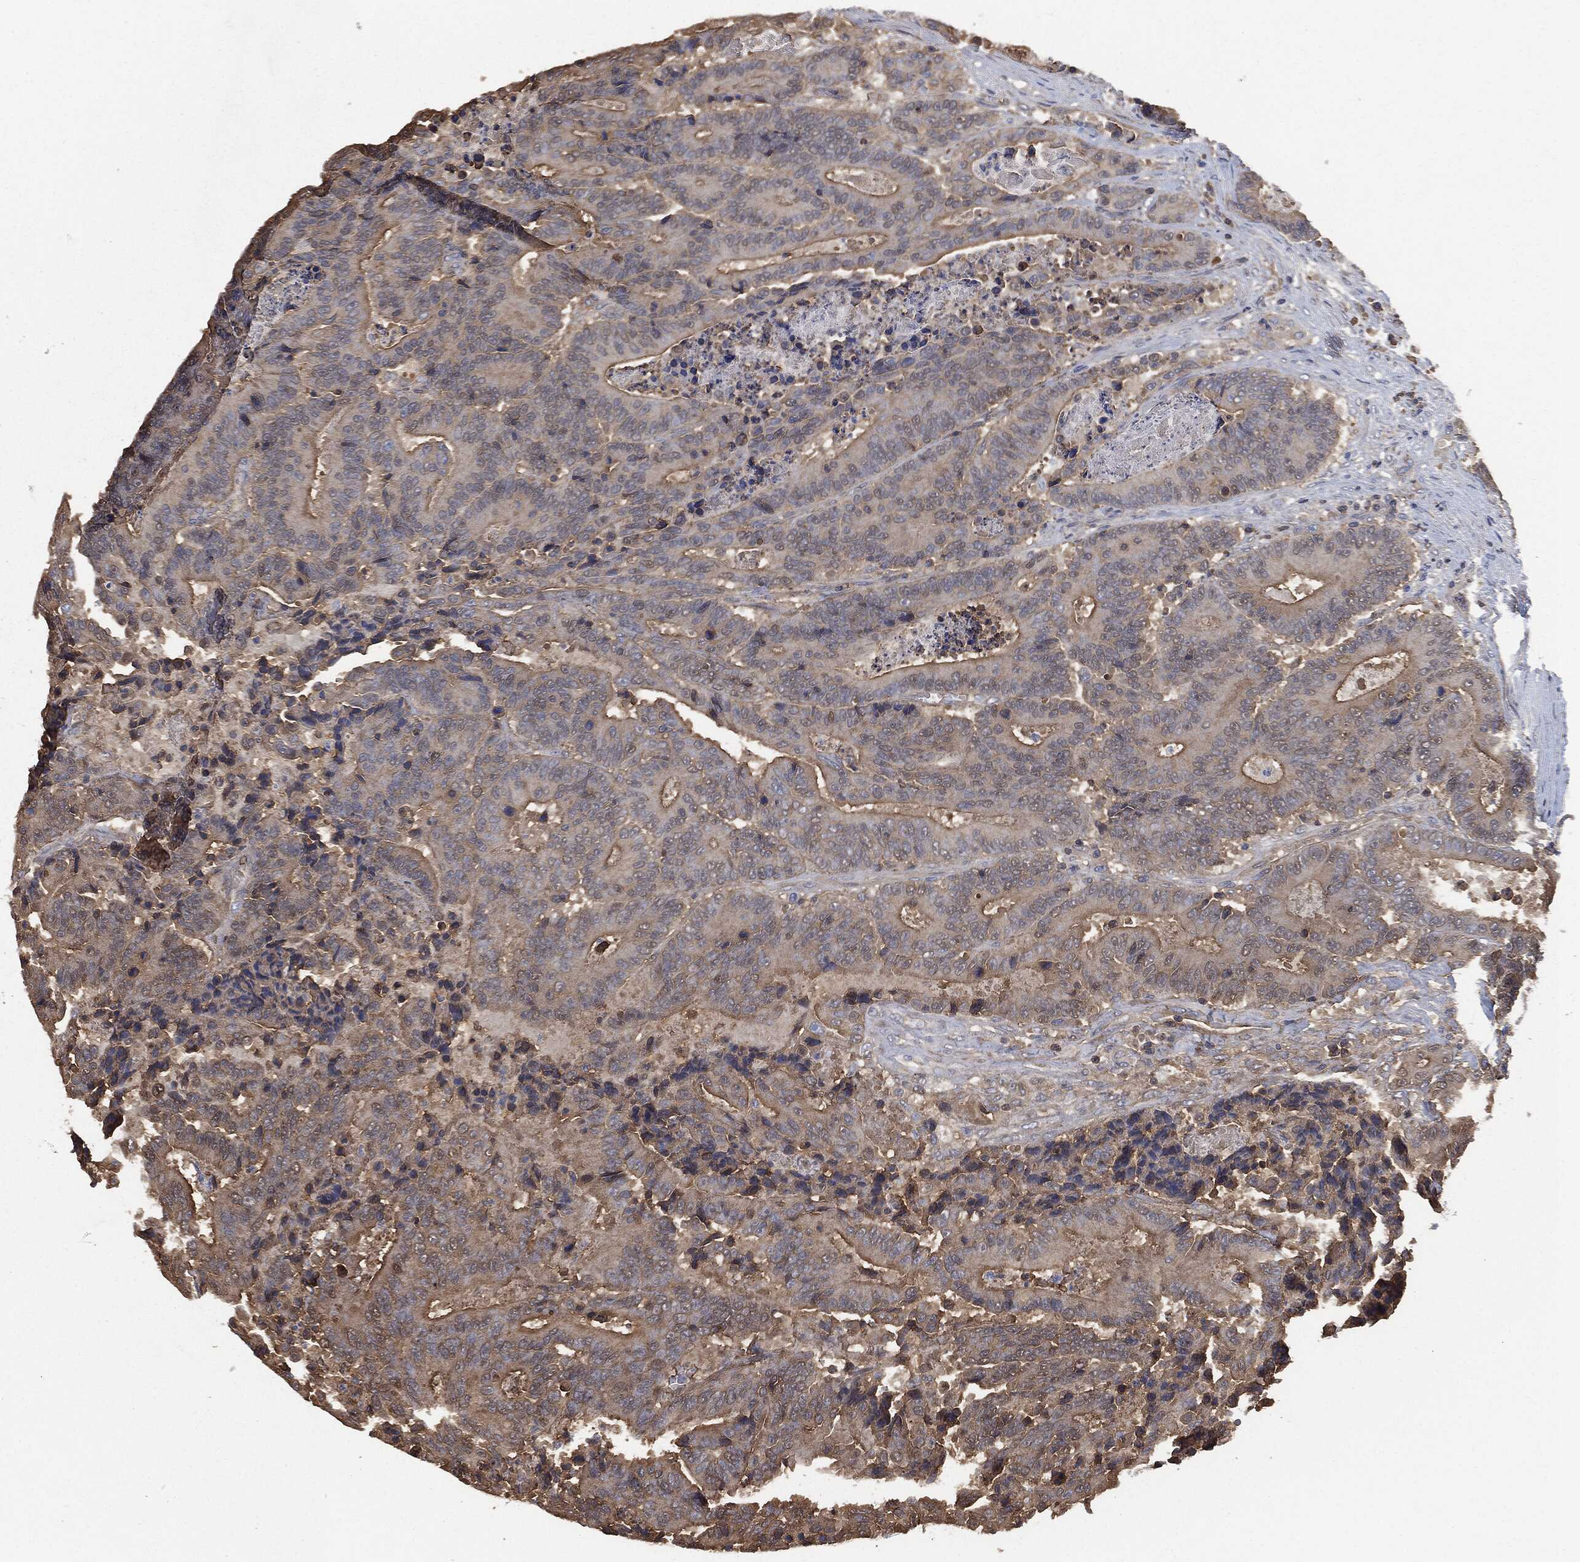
{"staining": {"intensity": "weak", "quantity": "25%-75%", "location": "cytoplasmic/membranous"}, "tissue": "colorectal cancer", "cell_type": "Tumor cells", "image_type": "cancer", "snomed": [{"axis": "morphology", "description": "Adenocarcinoma, NOS"}, {"axis": "topography", "description": "Colon"}], "caption": "Colorectal cancer (adenocarcinoma) stained with a protein marker reveals weak staining in tumor cells.", "gene": "PRDX4", "patient": {"sex": "male", "age": 83}}